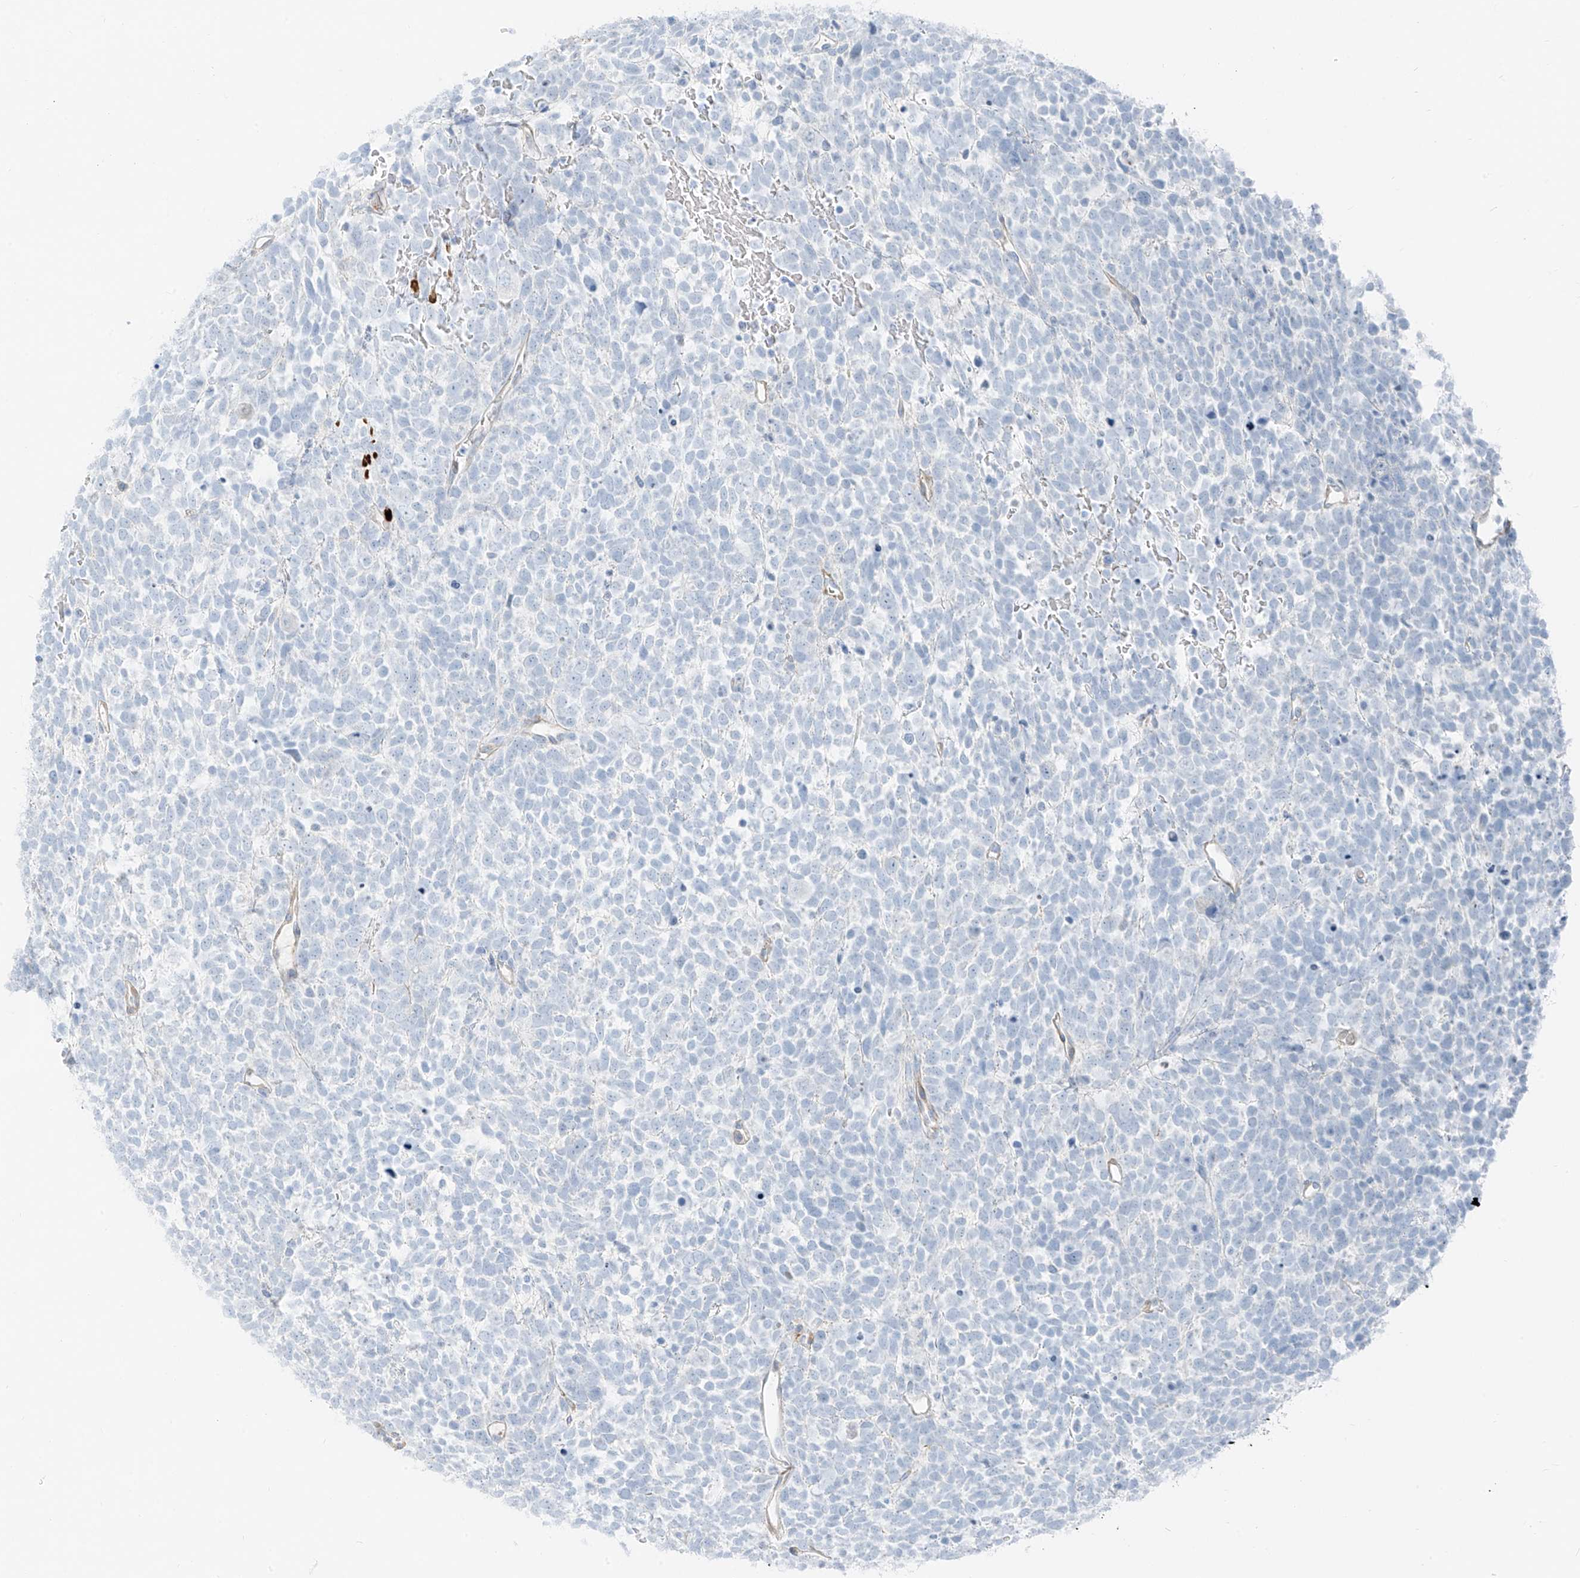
{"staining": {"intensity": "negative", "quantity": "none", "location": "none"}, "tissue": "urothelial cancer", "cell_type": "Tumor cells", "image_type": "cancer", "snomed": [{"axis": "morphology", "description": "Urothelial carcinoma, High grade"}, {"axis": "topography", "description": "Urinary bladder"}], "caption": "This histopathology image is of urothelial cancer stained with immunohistochemistry (IHC) to label a protein in brown with the nuclei are counter-stained blue. There is no staining in tumor cells.", "gene": "SMCP", "patient": {"sex": "female", "age": 82}}